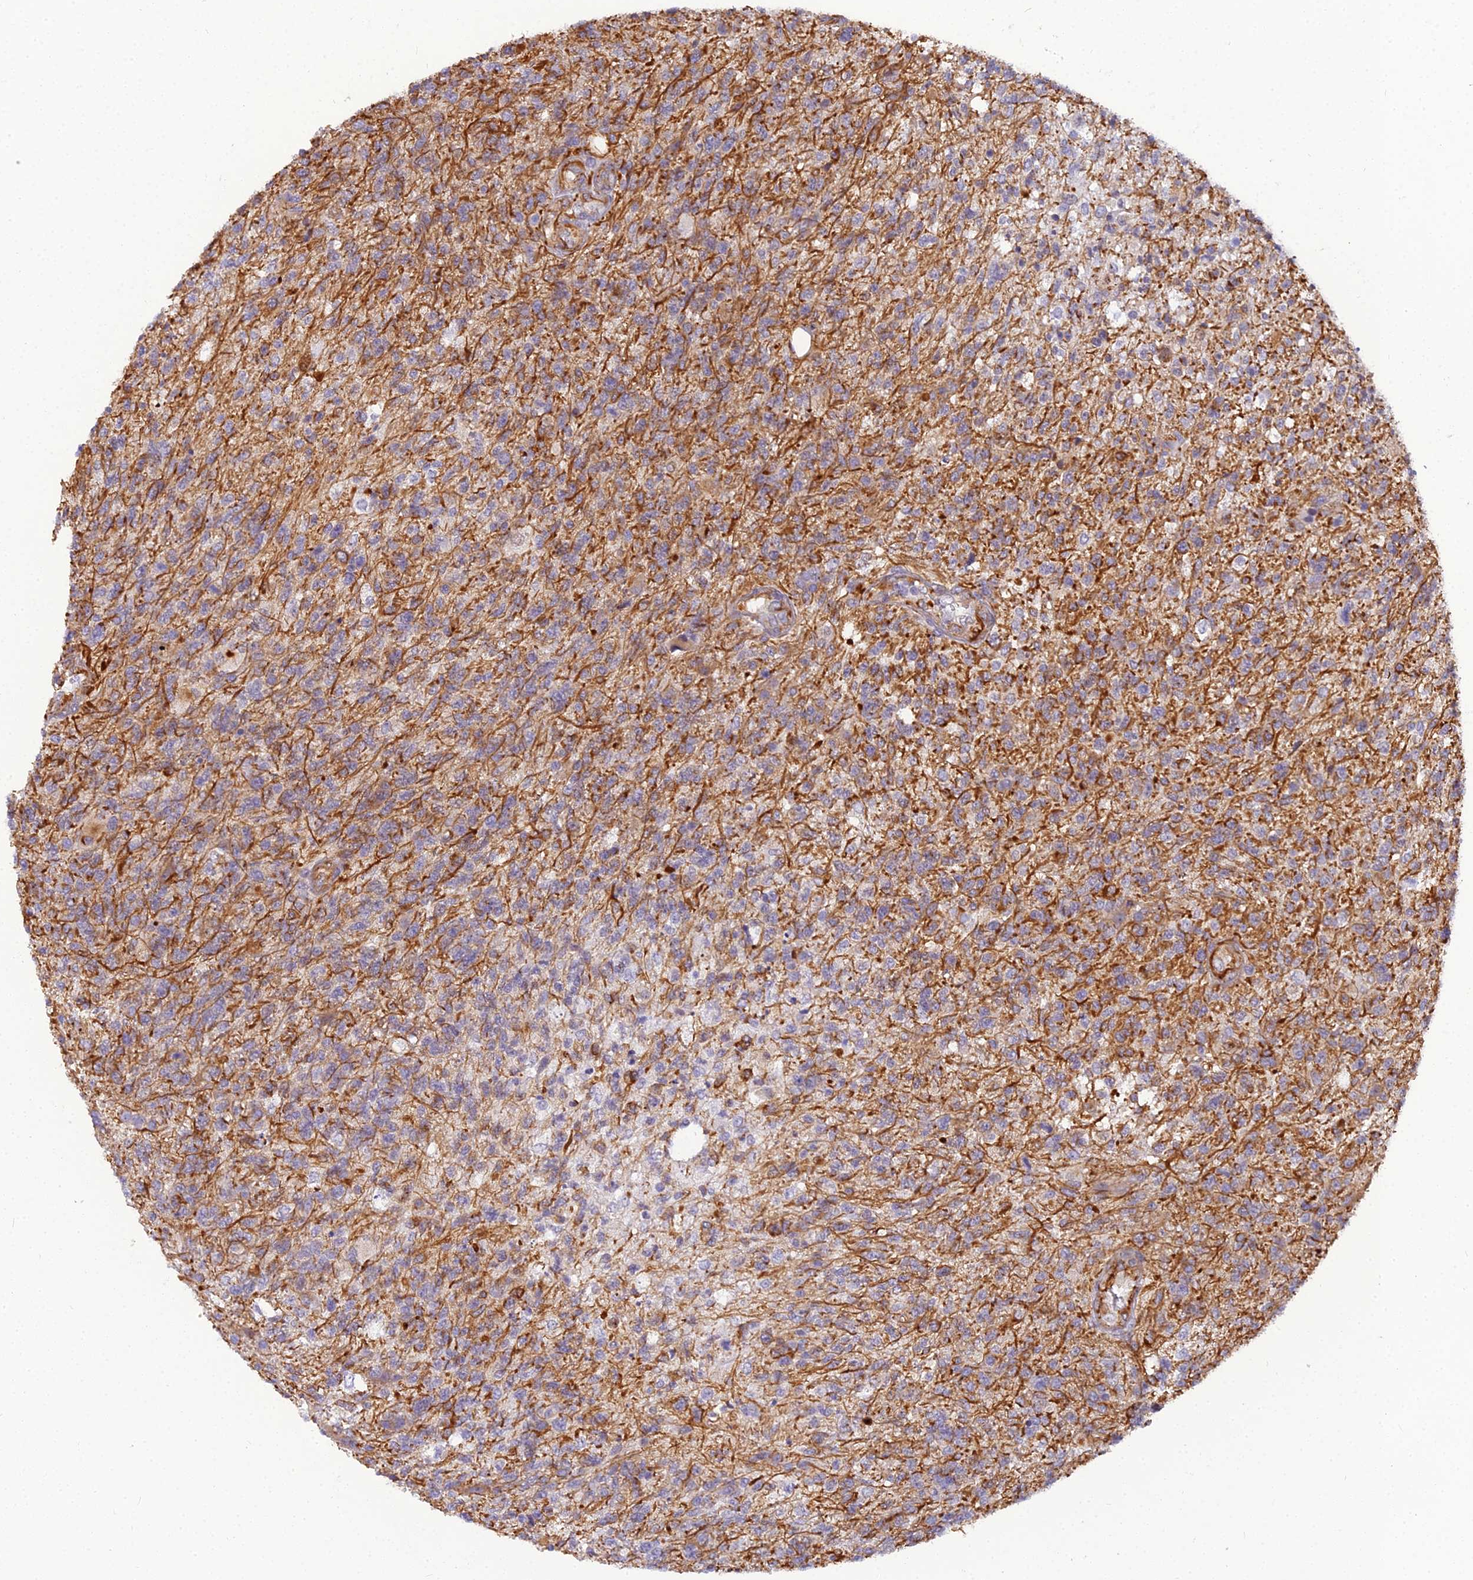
{"staining": {"intensity": "negative", "quantity": "none", "location": "none"}, "tissue": "glioma", "cell_type": "Tumor cells", "image_type": "cancer", "snomed": [{"axis": "morphology", "description": "Glioma, malignant, High grade"}, {"axis": "topography", "description": "Brain"}], "caption": "Malignant high-grade glioma was stained to show a protein in brown. There is no significant positivity in tumor cells. (IHC, brightfield microscopy, high magnification).", "gene": "RGL3", "patient": {"sex": "male", "age": 56}}